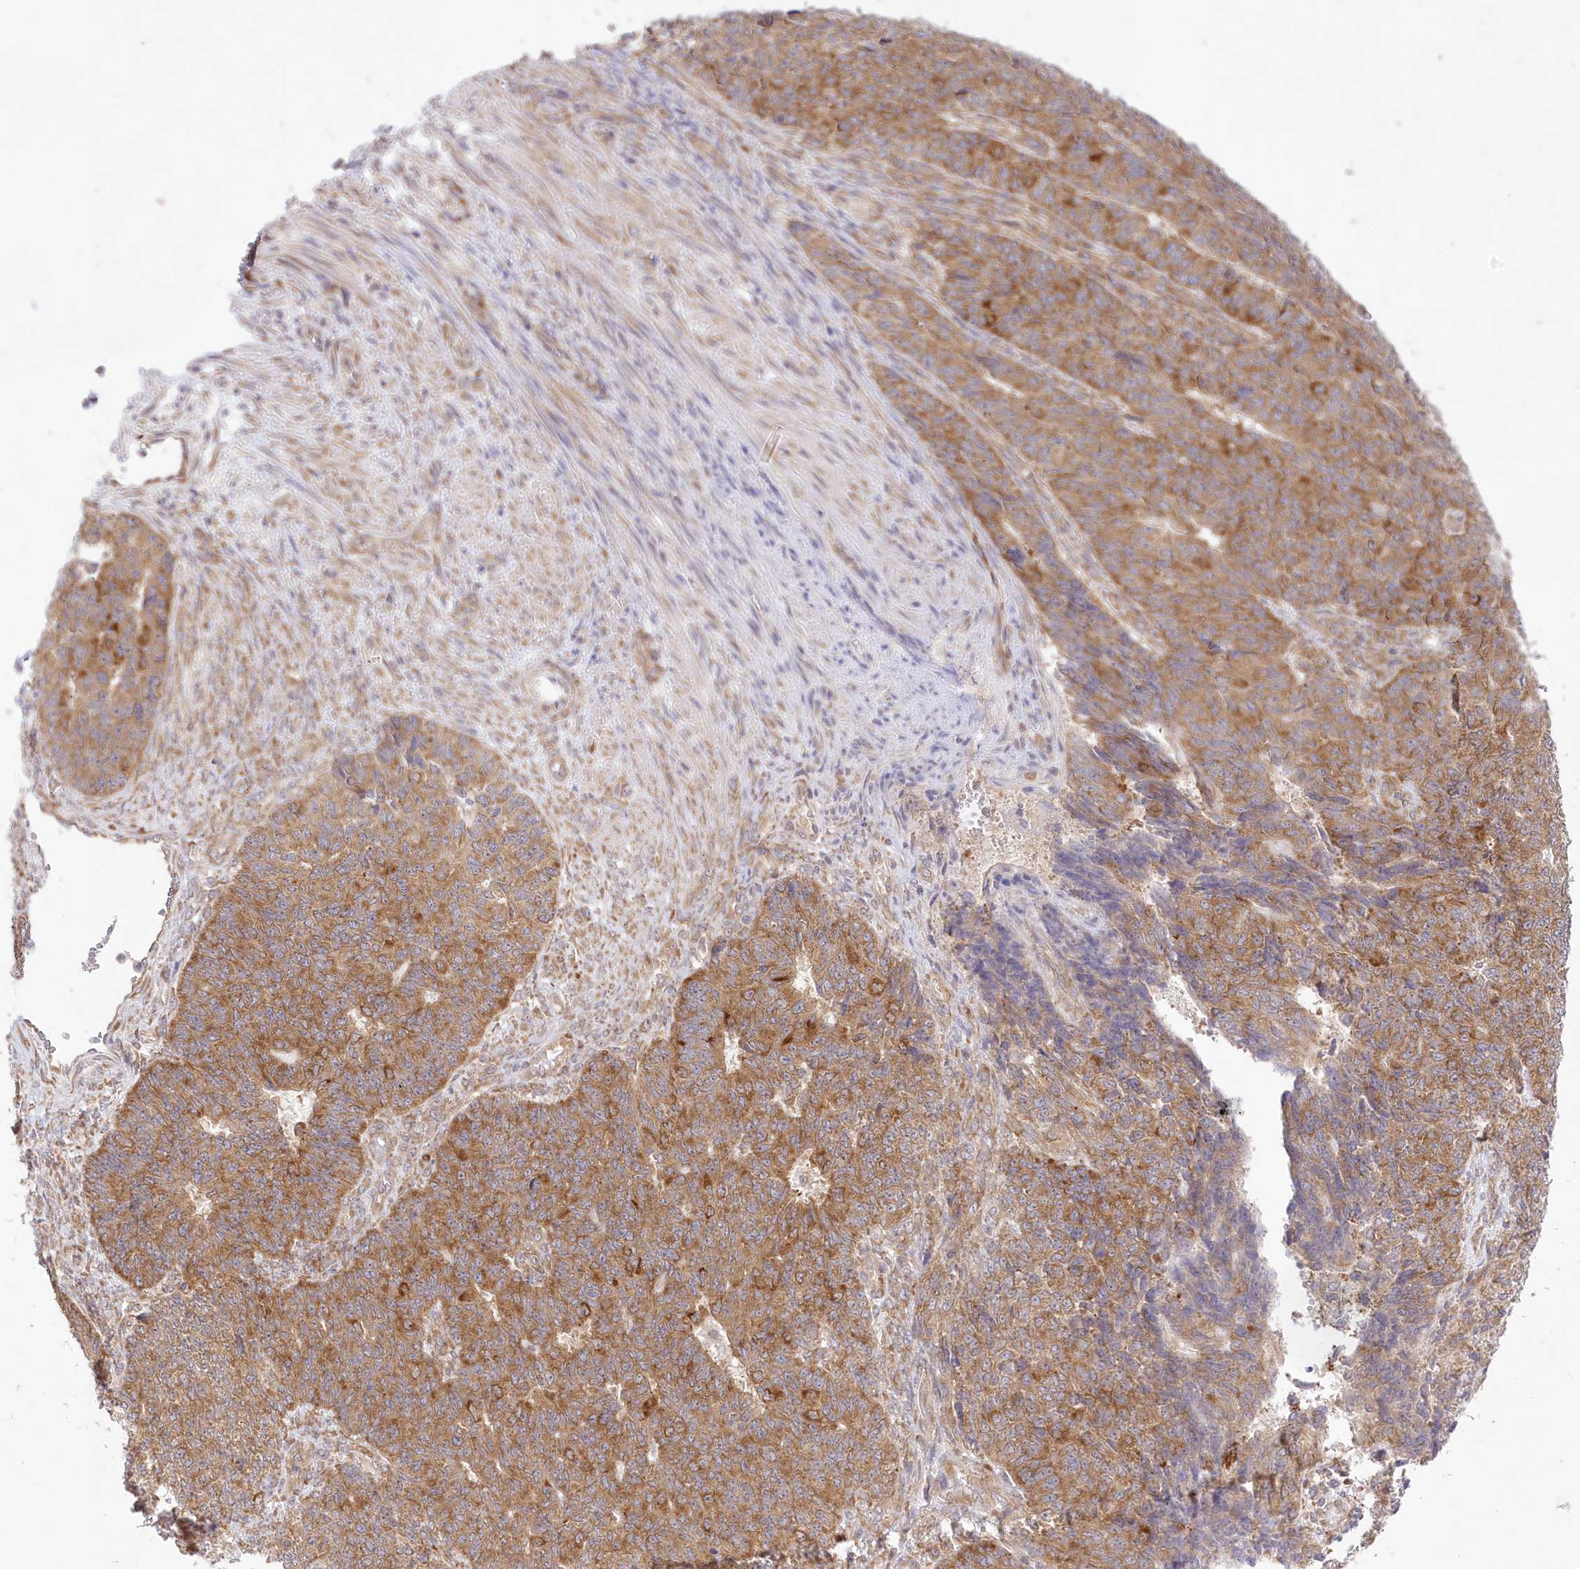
{"staining": {"intensity": "strong", "quantity": ">75%", "location": "cytoplasmic/membranous"}, "tissue": "endometrial cancer", "cell_type": "Tumor cells", "image_type": "cancer", "snomed": [{"axis": "morphology", "description": "Adenocarcinoma, NOS"}, {"axis": "topography", "description": "Endometrium"}], "caption": "Immunohistochemical staining of human endometrial cancer demonstrates strong cytoplasmic/membranous protein staining in approximately >75% of tumor cells.", "gene": "RNPEP", "patient": {"sex": "female", "age": 32}}